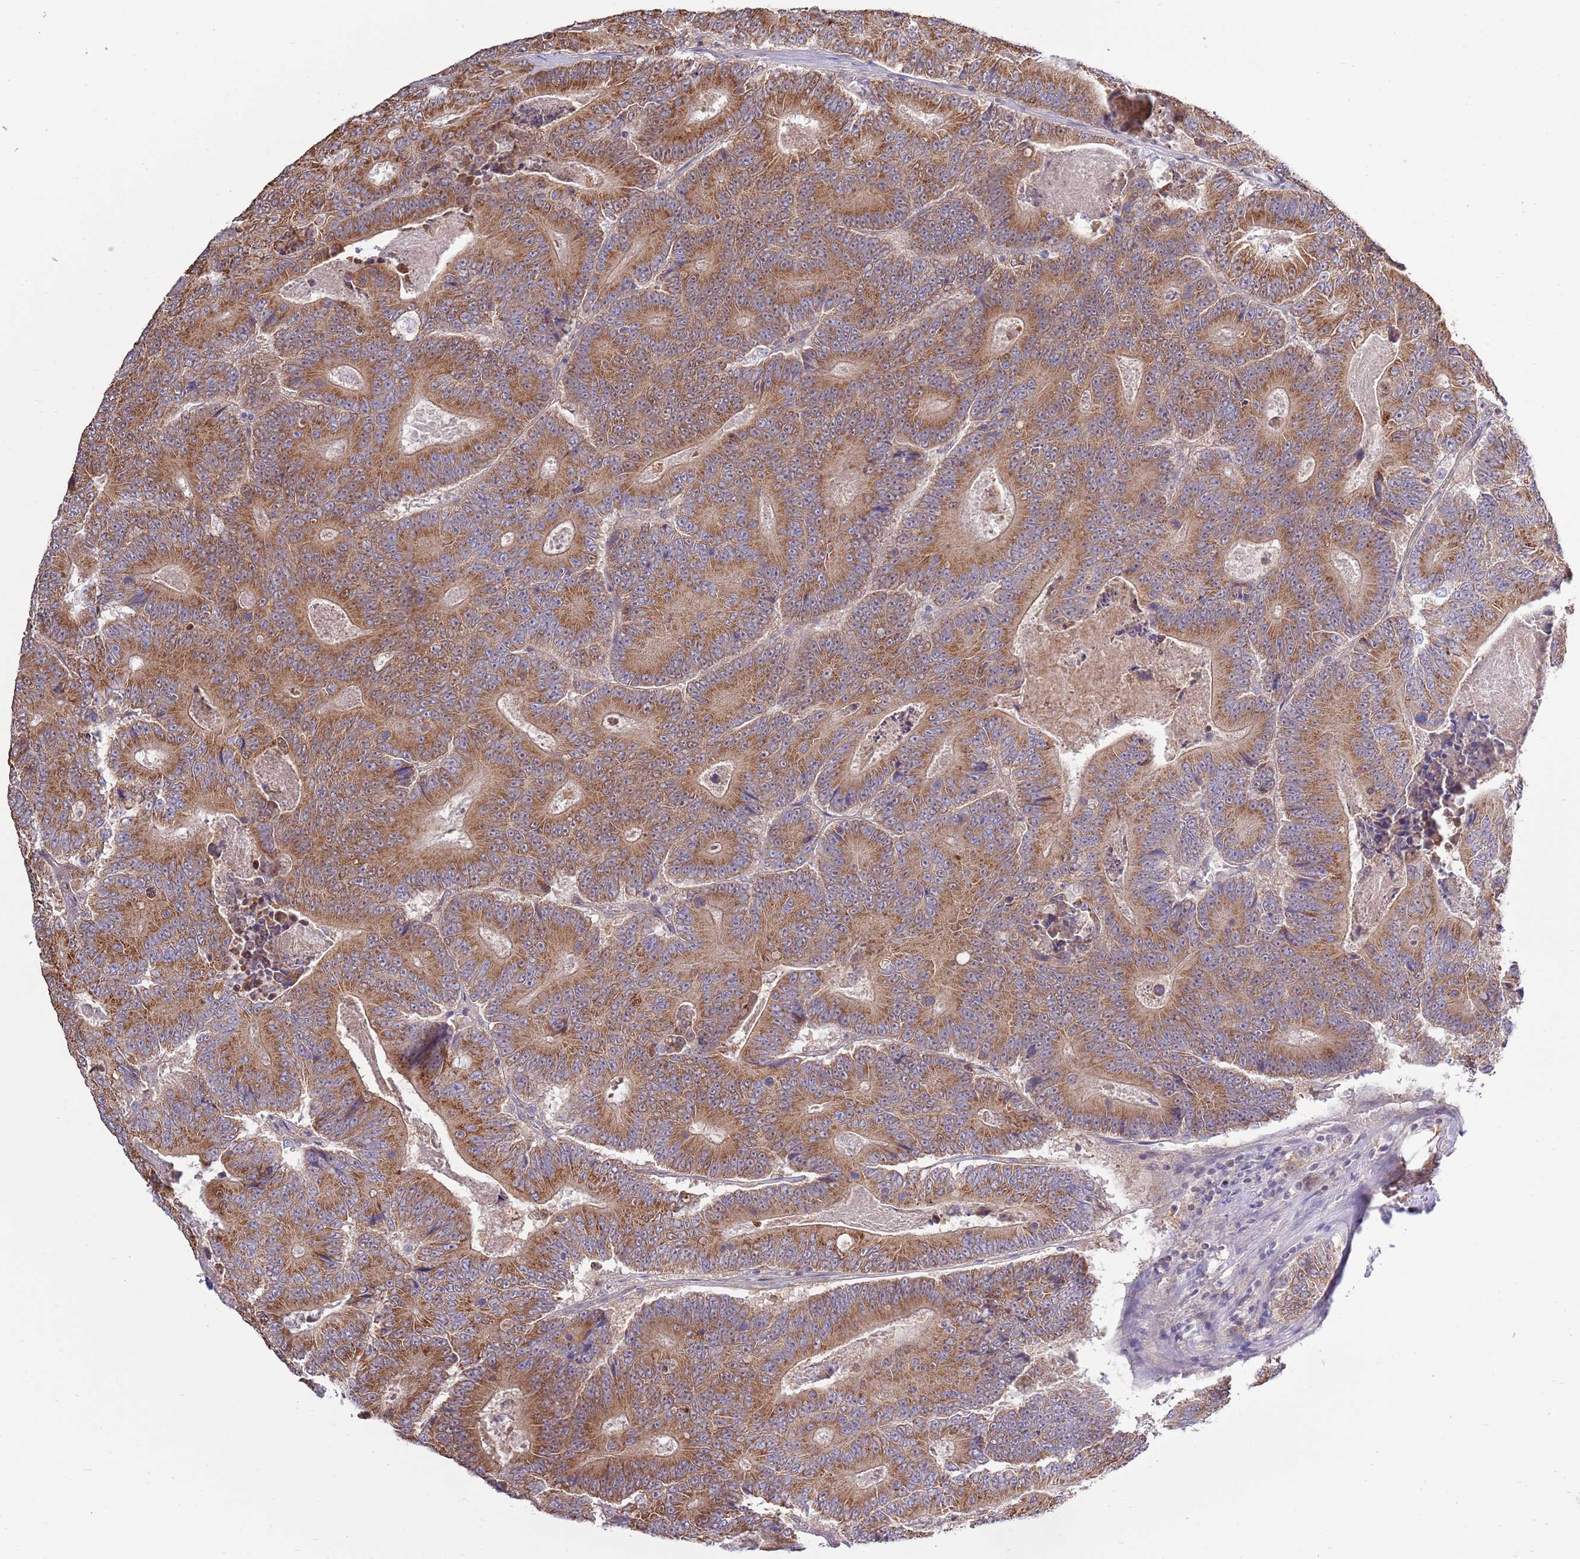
{"staining": {"intensity": "moderate", "quantity": ">75%", "location": "cytoplasmic/membranous"}, "tissue": "colorectal cancer", "cell_type": "Tumor cells", "image_type": "cancer", "snomed": [{"axis": "morphology", "description": "Adenocarcinoma, NOS"}, {"axis": "topography", "description": "Colon"}], "caption": "Protein staining of colorectal cancer tissue displays moderate cytoplasmic/membranous staining in approximately >75% of tumor cells. (IHC, brightfield microscopy, high magnification).", "gene": "ARL2BP", "patient": {"sex": "male", "age": 83}}